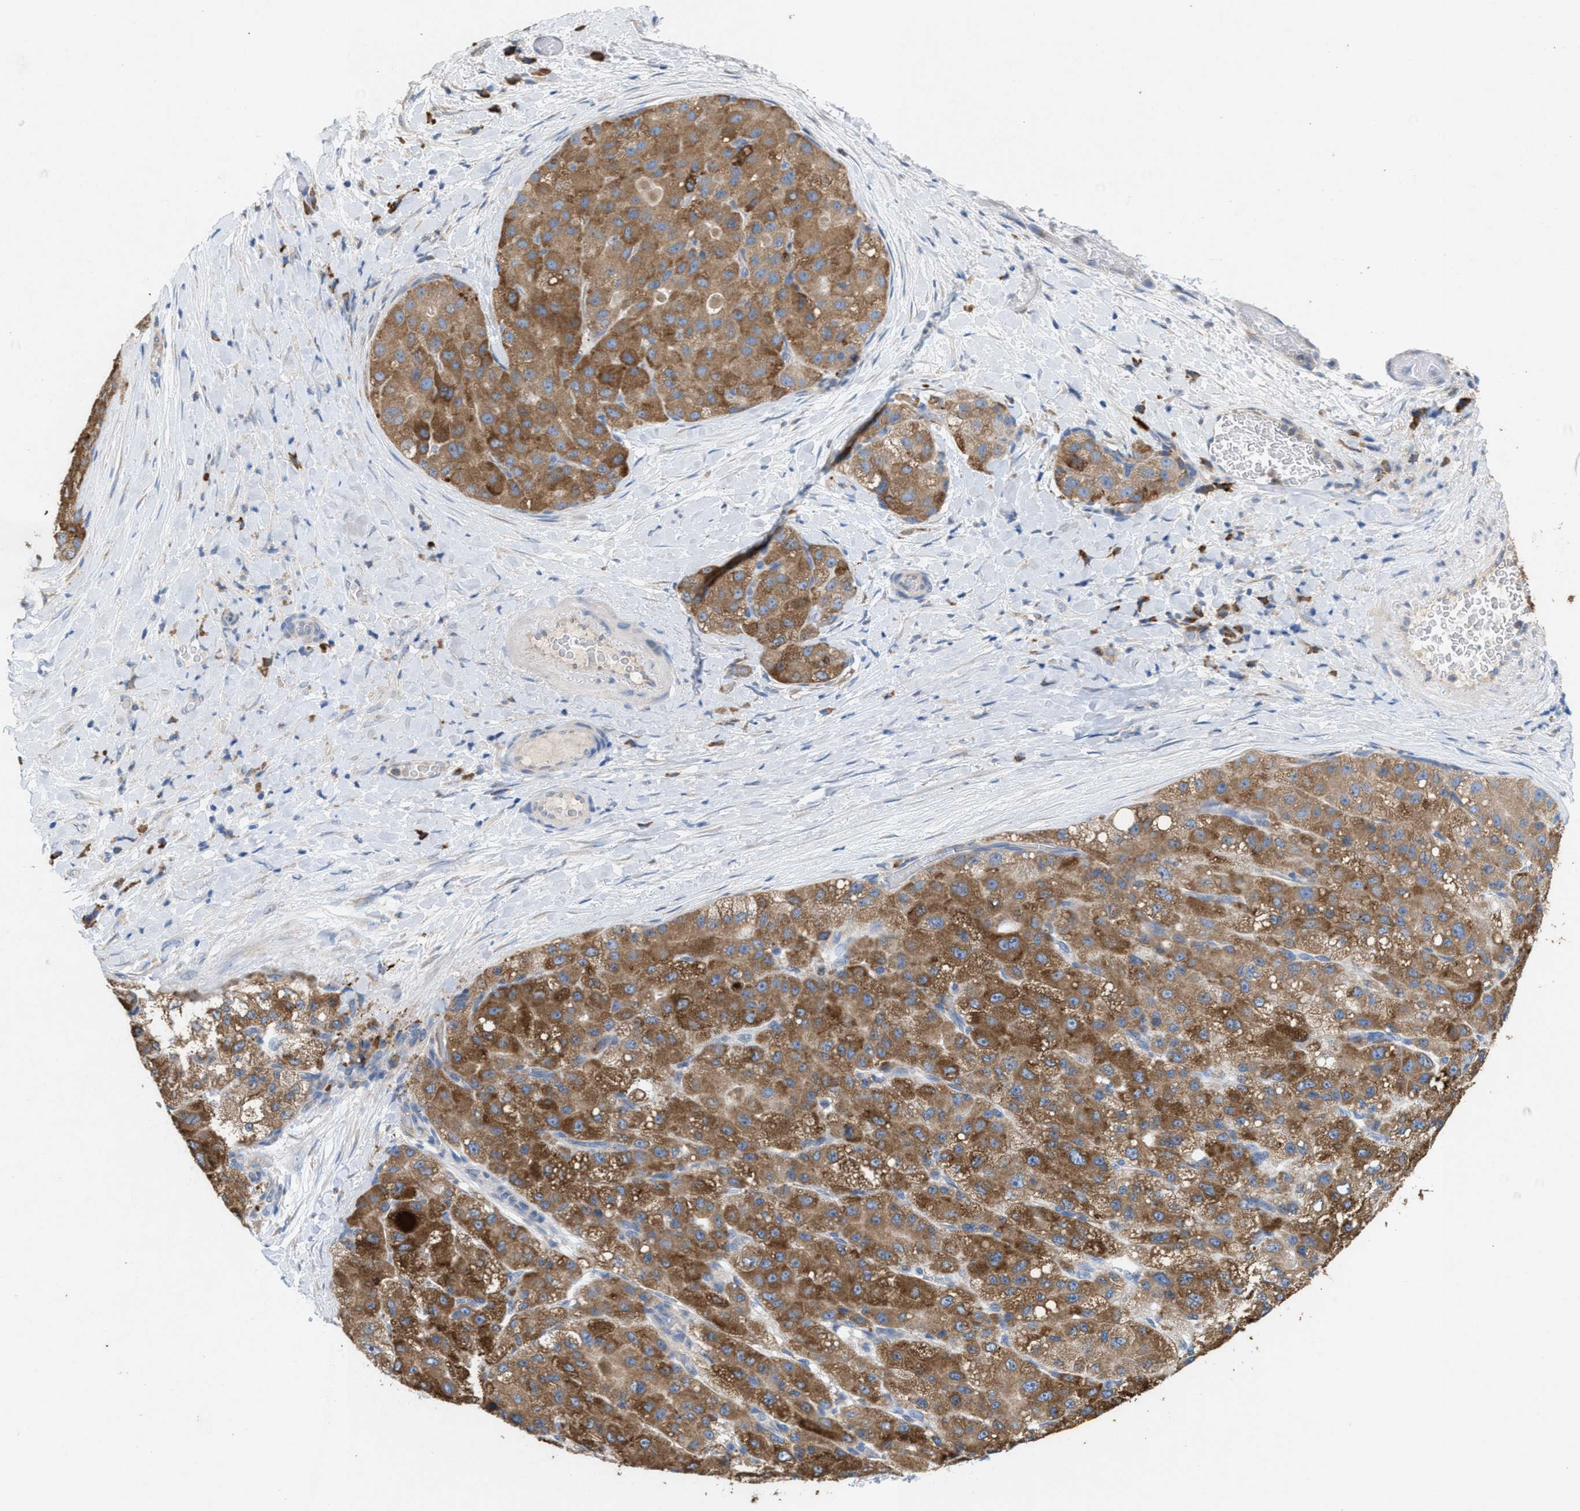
{"staining": {"intensity": "moderate", "quantity": ">75%", "location": "cytoplasmic/membranous"}, "tissue": "liver cancer", "cell_type": "Tumor cells", "image_type": "cancer", "snomed": [{"axis": "morphology", "description": "Carcinoma, Hepatocellular, NOS"}, {"axis": "topography", "description": "Liver"}], "caption": "Immunohistochemistry photomicrograph of neoplastic tissue: liver cancer stained using immunohistochemistry displays medium levels of moderate protein expression localized specifically in the cytoplasmic/membranous of tumor cells, appearing as a cytoplasmic/membranous brown color.", "gene": "DYNC2I1", "patient": {"sex": "male", "age": 80}}